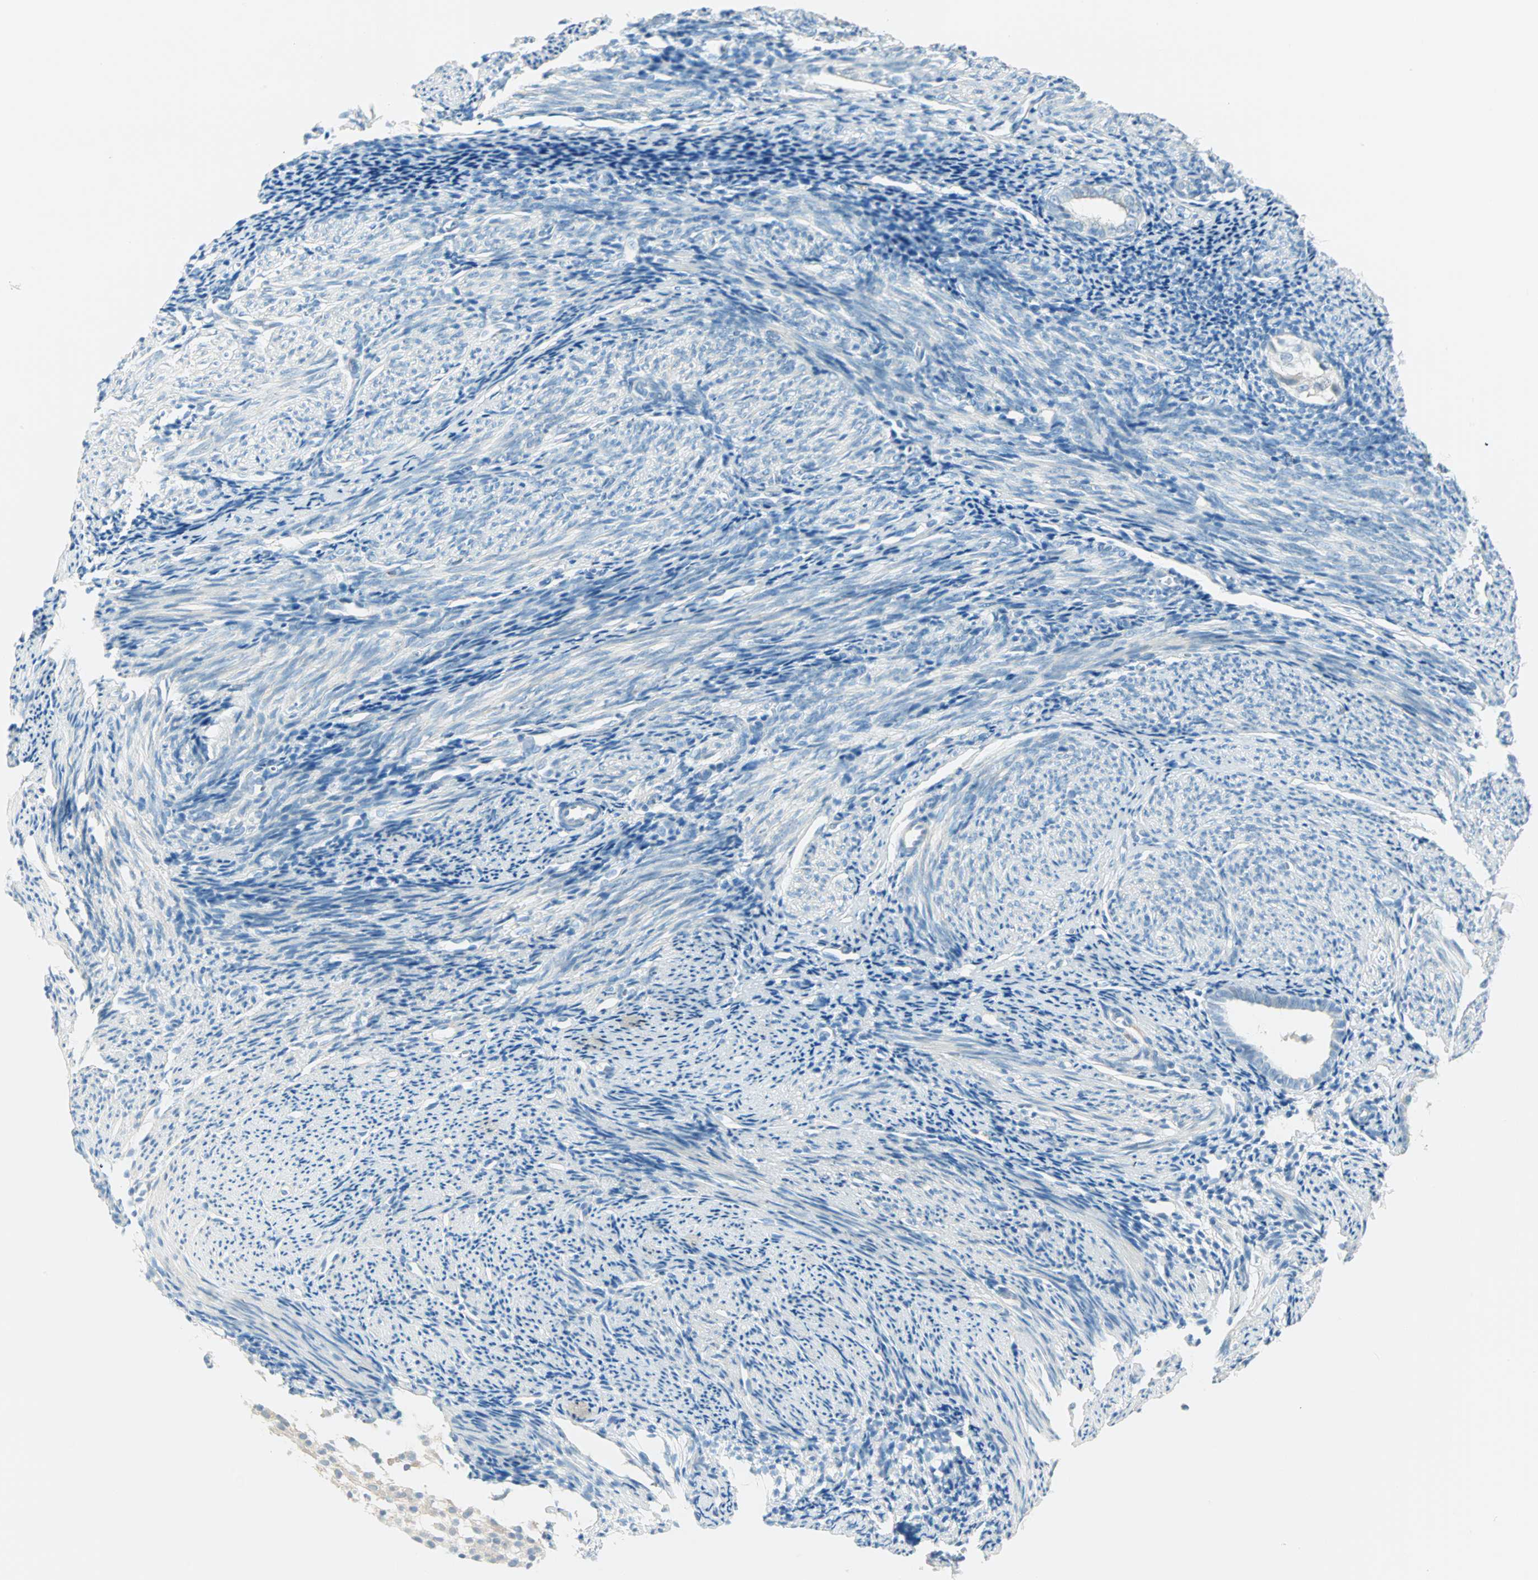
{"staining": {"intensity": "negative", "quantity": "none", "location": "none"}, "tissue": "endometrium", "cell_type": "Cells in endometrial stroma", "image_type": "normal", "snomed": [{"axis": "morphology", "description": "Normal tissue, NOS"}, {"axis": "topography", "description": "Smooth muscle"}, {"axis": "topography", "description": "Endometrium"}], "caption": "Immunohistochemical staining of benign human endometrium shows no significant positivity in cells in endometrial stroma.", "gene": "ATF6", "patient": {"sex": "female", "age": 57}}